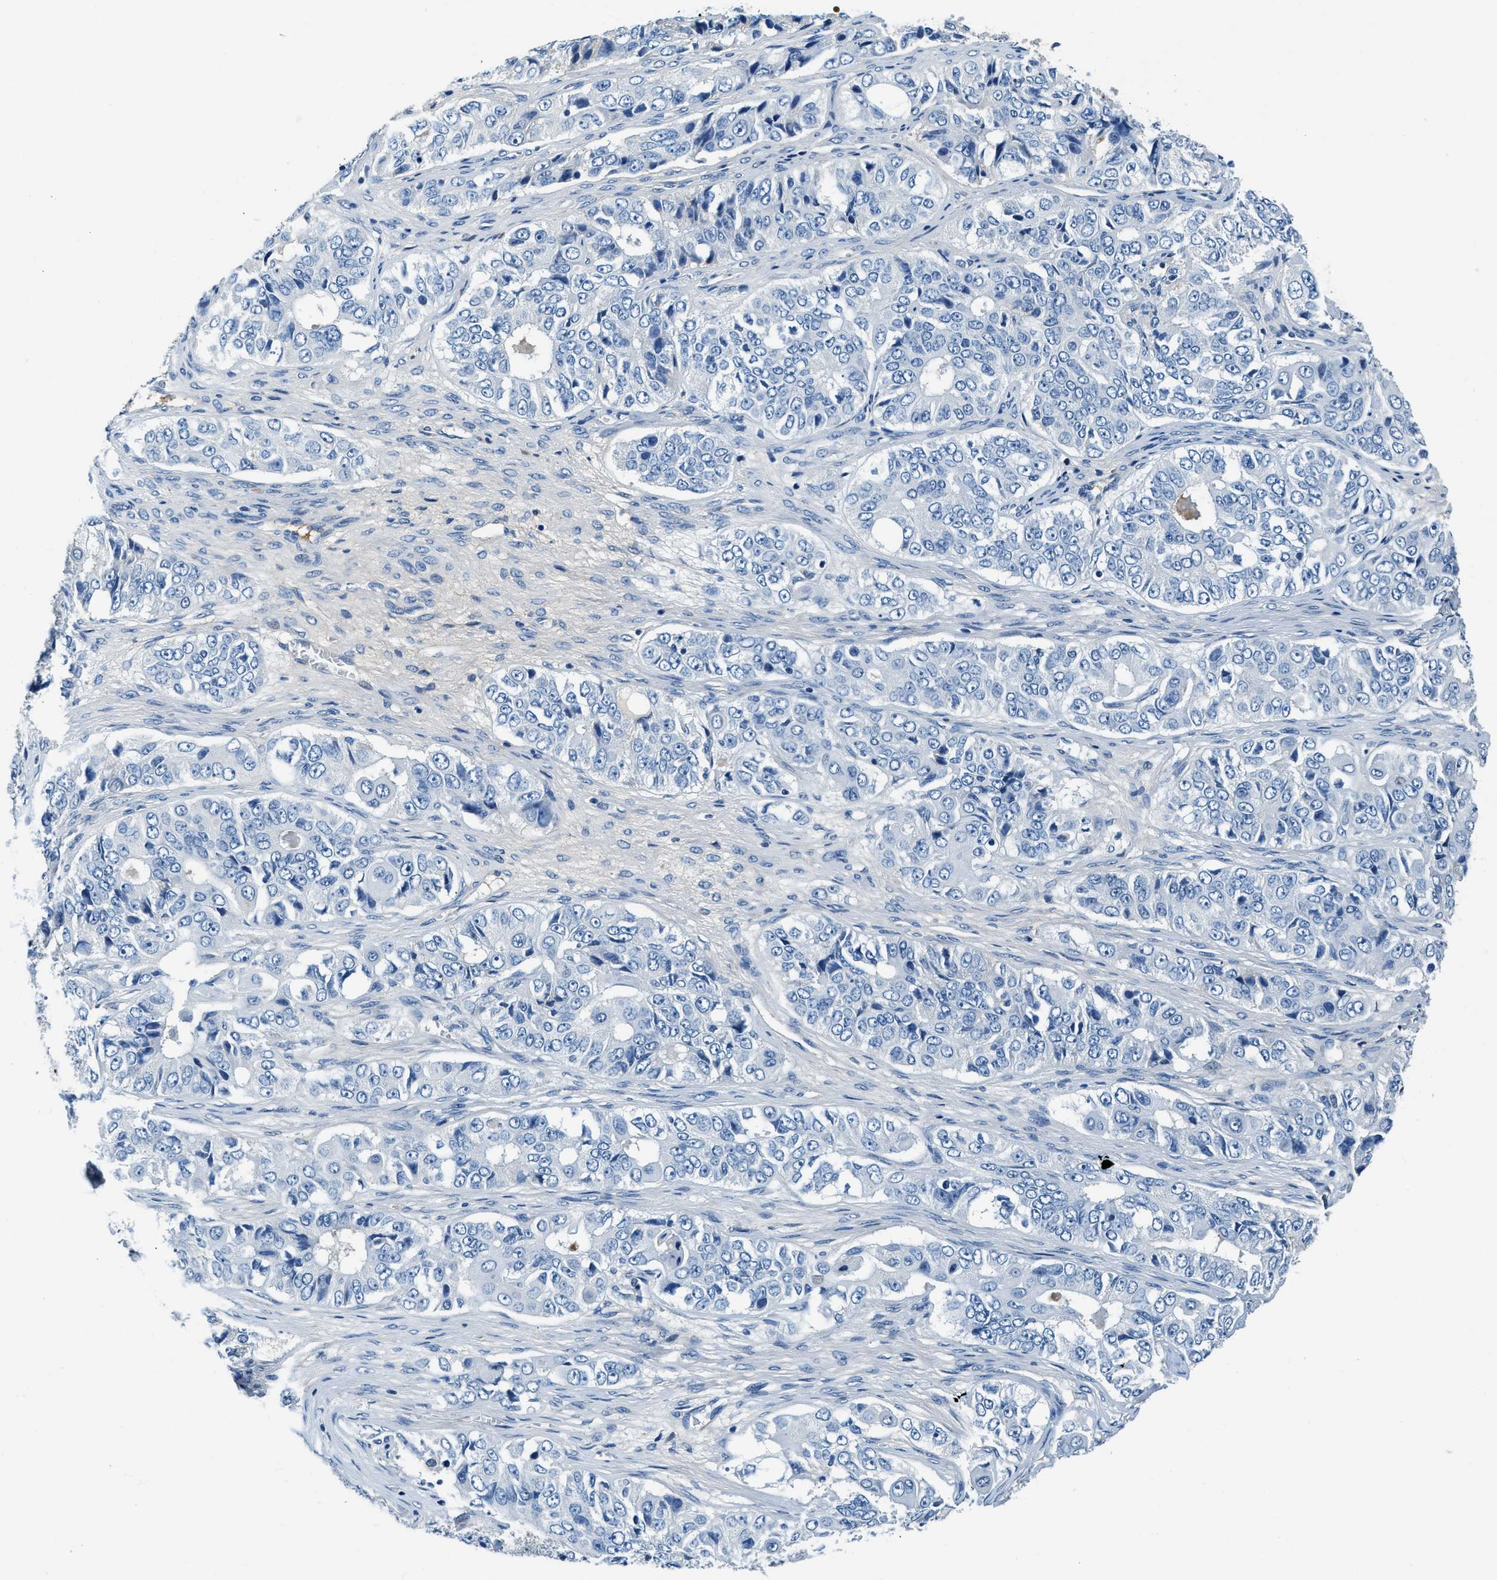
{"staining": {"intensity": "negative", "quantity": "none", "location": "none"}, "tissue": "ovarian cancer", "cell_type": "Tumor cells", "image_type": "cancer", "snomed": [{"axis": "morphology", "description": "Carcinoma, endometroid"}, {"axis": "topography", "description": "Ovary"}], "caption": "Immunohistochemistry of human ovarian endometroid carcinoma shows no expression in tumor cells.", "gene": "TMEM186", "patient": {"sex": "female", "age": 51}}